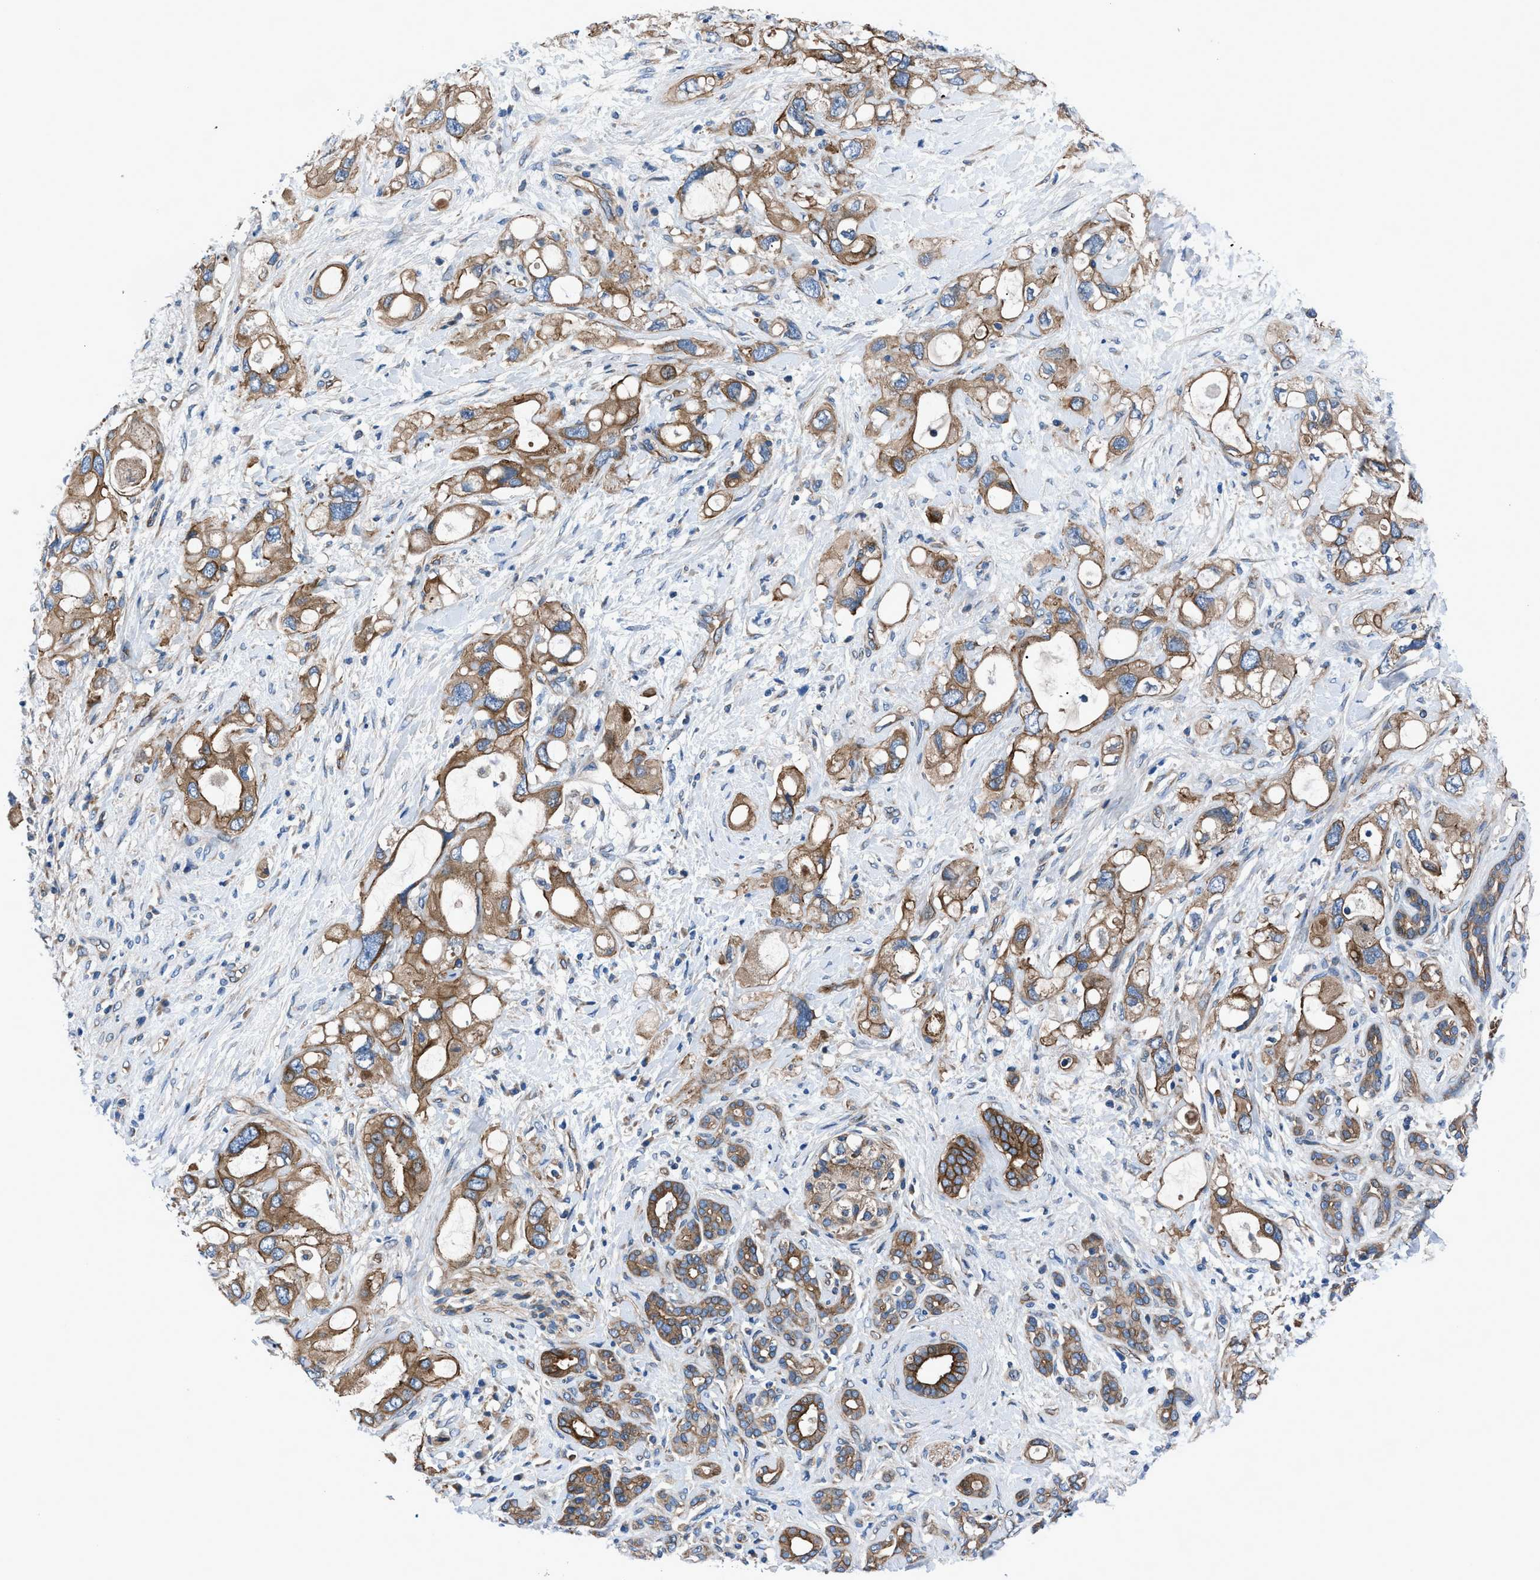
{"staining": {"intensity": "moderate", "quantity": ">75%", "location": "cytoplasmic/membranous"}, "tissue": "pancreatic cancer", "cell_type": "Tumor cells", "image_type": "cancer", "snomed": [{"axis": "morphology", "description": "Adenocarcinoma, NOS"}, {"axis": "topography", "description": "Pancreas"}], "caption": "Brown immunohistochemical staining in human adenocarcinoma (pancreatic) demonstrates moderate cytoplasmic/membranous positivity in about >75% of tumor cells.", "gene": "TRIP4", "patient": {"sex": "female", "age": 56}}